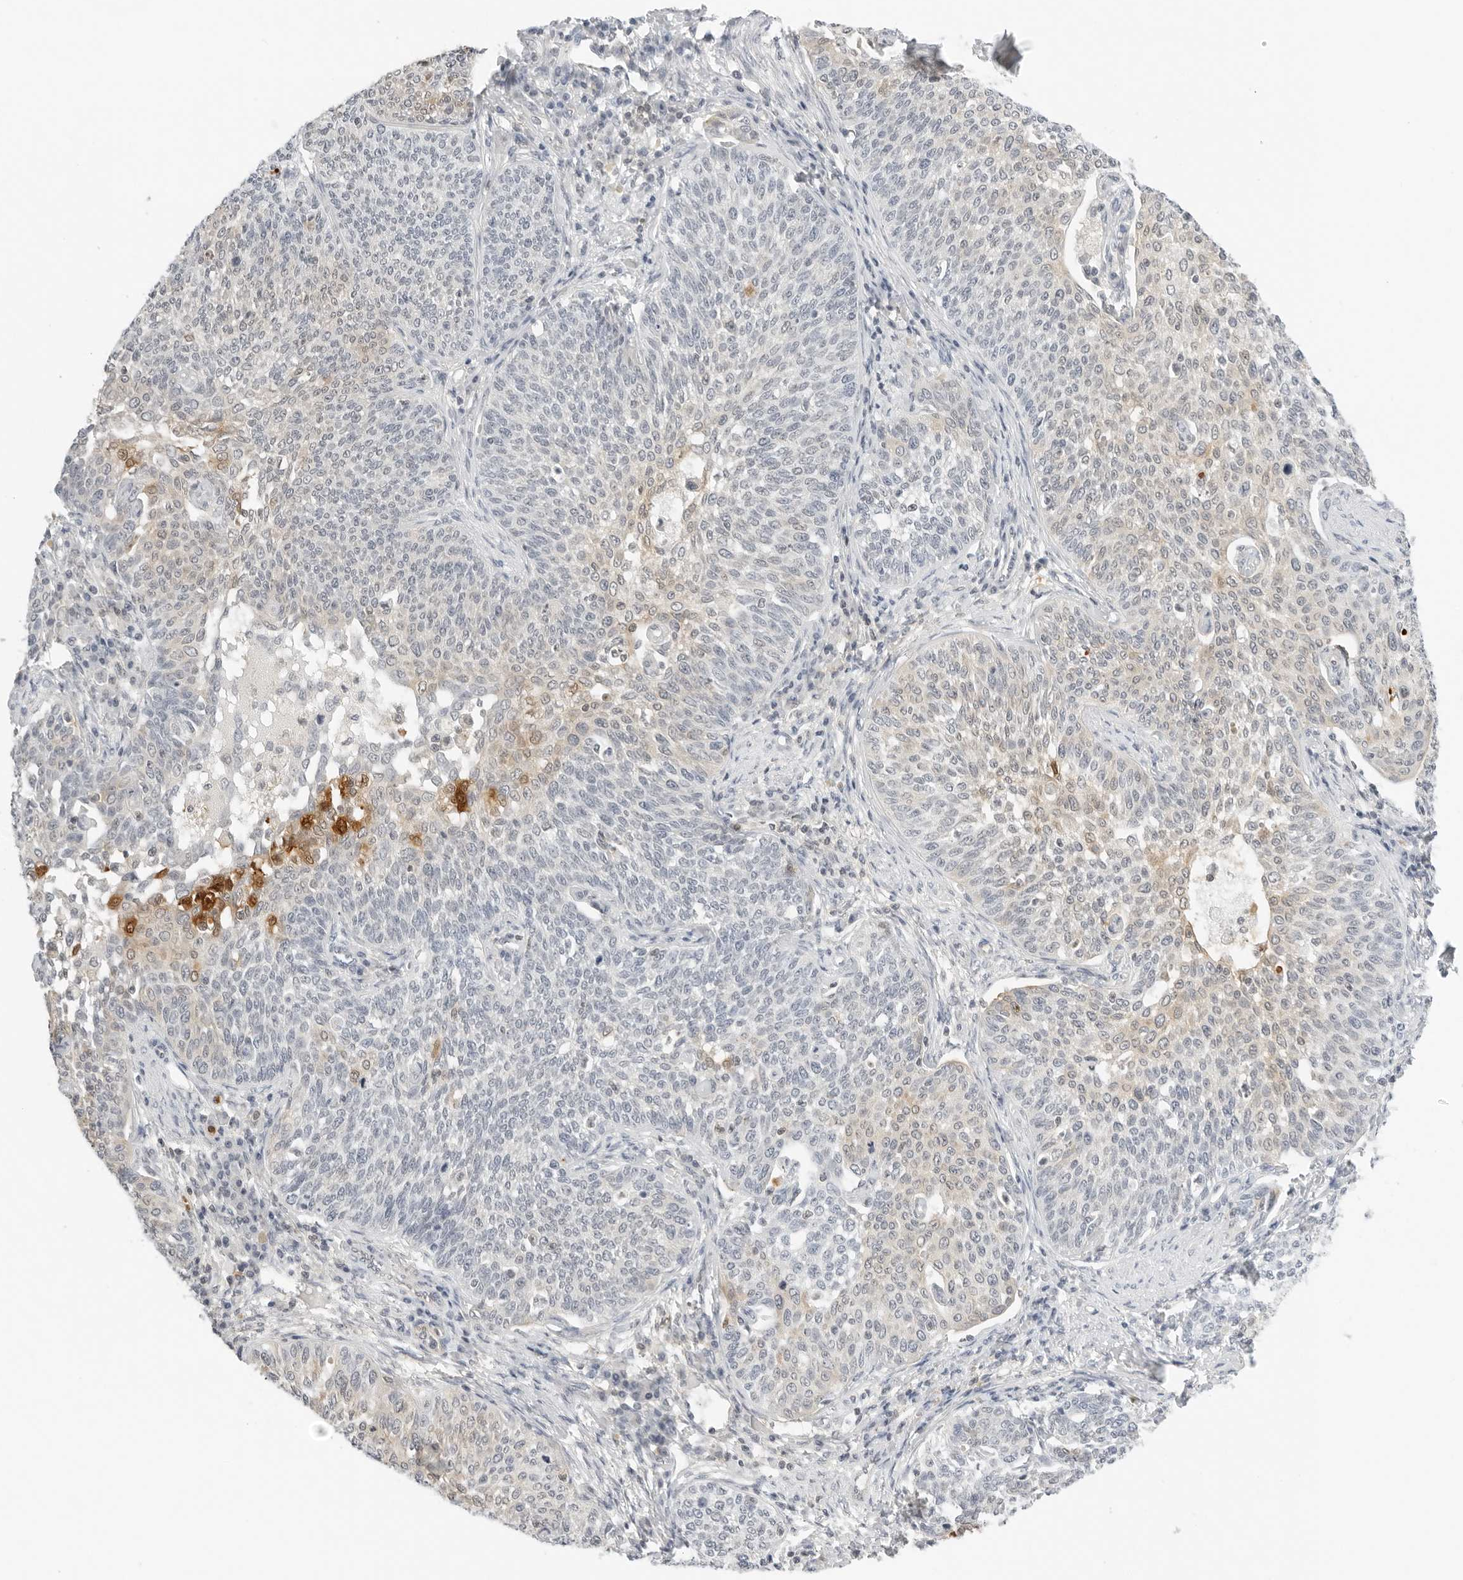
{"staining": {"intensity": "weak", "quantity": "<25%", "location": "cytoplasmic/membranous"}, "tissue": "cervical cancer", "cell_type": "Tumor cells", "image_type": "cancer", "snomed": [{"axis": "morphology", "description": "Squamous cell carcinoma, NOS"}, {"axis": "topography", "description": "Cervix"}], "caption": "Immunohistochemistry (IHC) photomicrograph of neoplastic tissue: cervical squamous cell carcinoma stained with DAB demonstrates no significant protein positivity in tumor cells.", "gene": "OSCP1", "patient": {"sex": "female", "age": 34}}